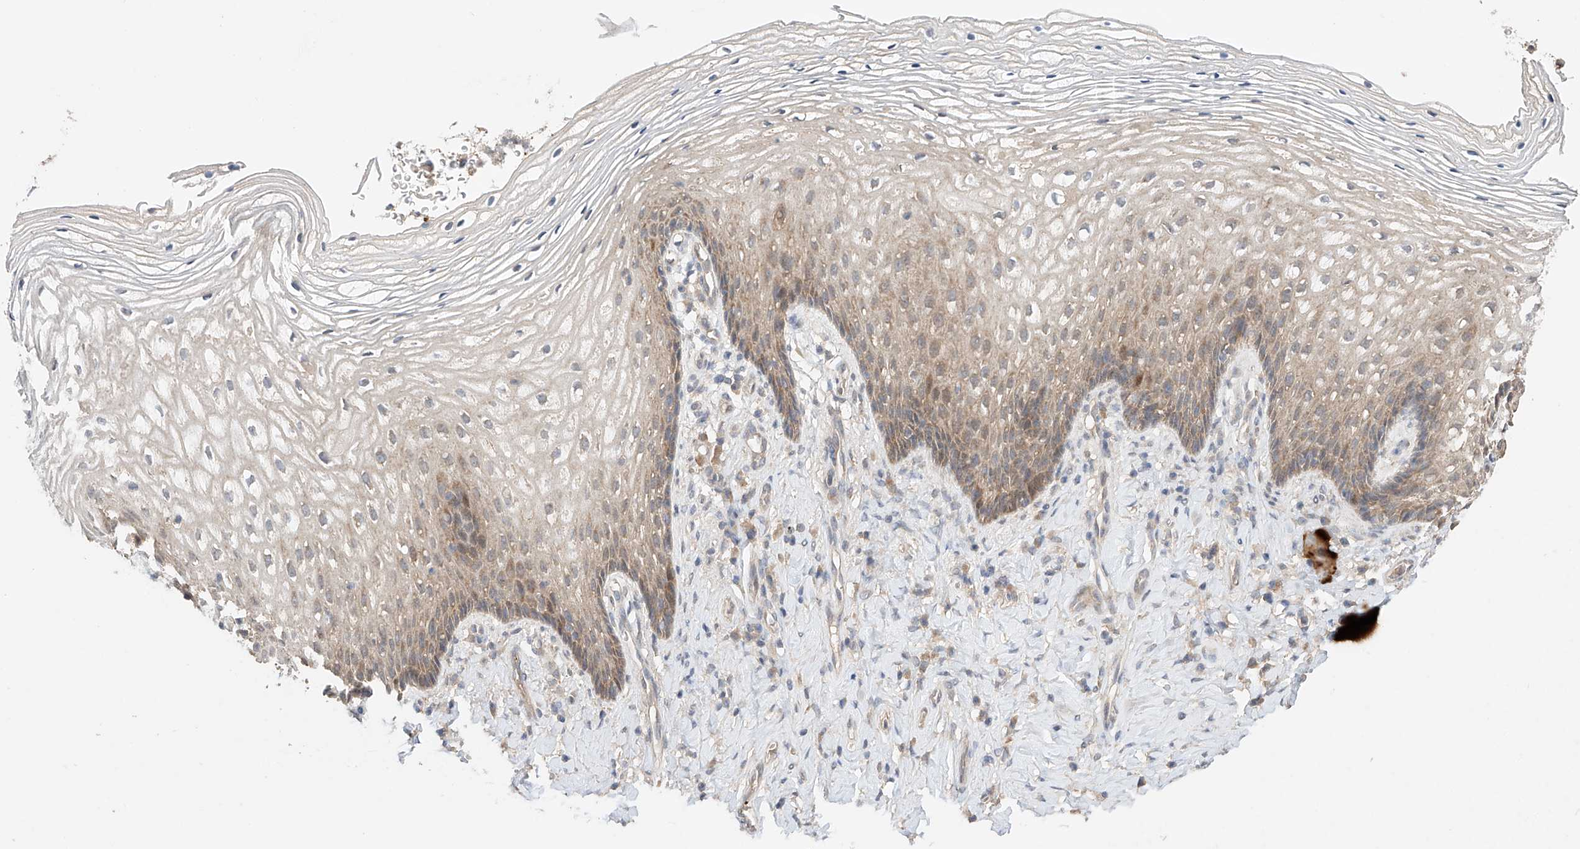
{"staining": {"intensity": "moderate", "quantity": "<25%", "location": "cytoplasmic/membranous,nuclear"}, "tissue": "vagina", "cell_type": "Squamous epithelial cells", "image_type": "normal", "snomed": [{"axis": "morphology", "description": "Normal tissue, NOS"}, {"axis": "topography", "description": "Vagina"}], "caption": "Immunohistochemical staining of normal vagina exhibits moderate cytoplasmic/membranous,nuclear protein expression in about <25% of squamous epithelial cells. (DAB = brown stain, brightfield microscopy at high magnification).", "gene": "ZFHX2", "patient": {"sex": "female", "age": 60}}